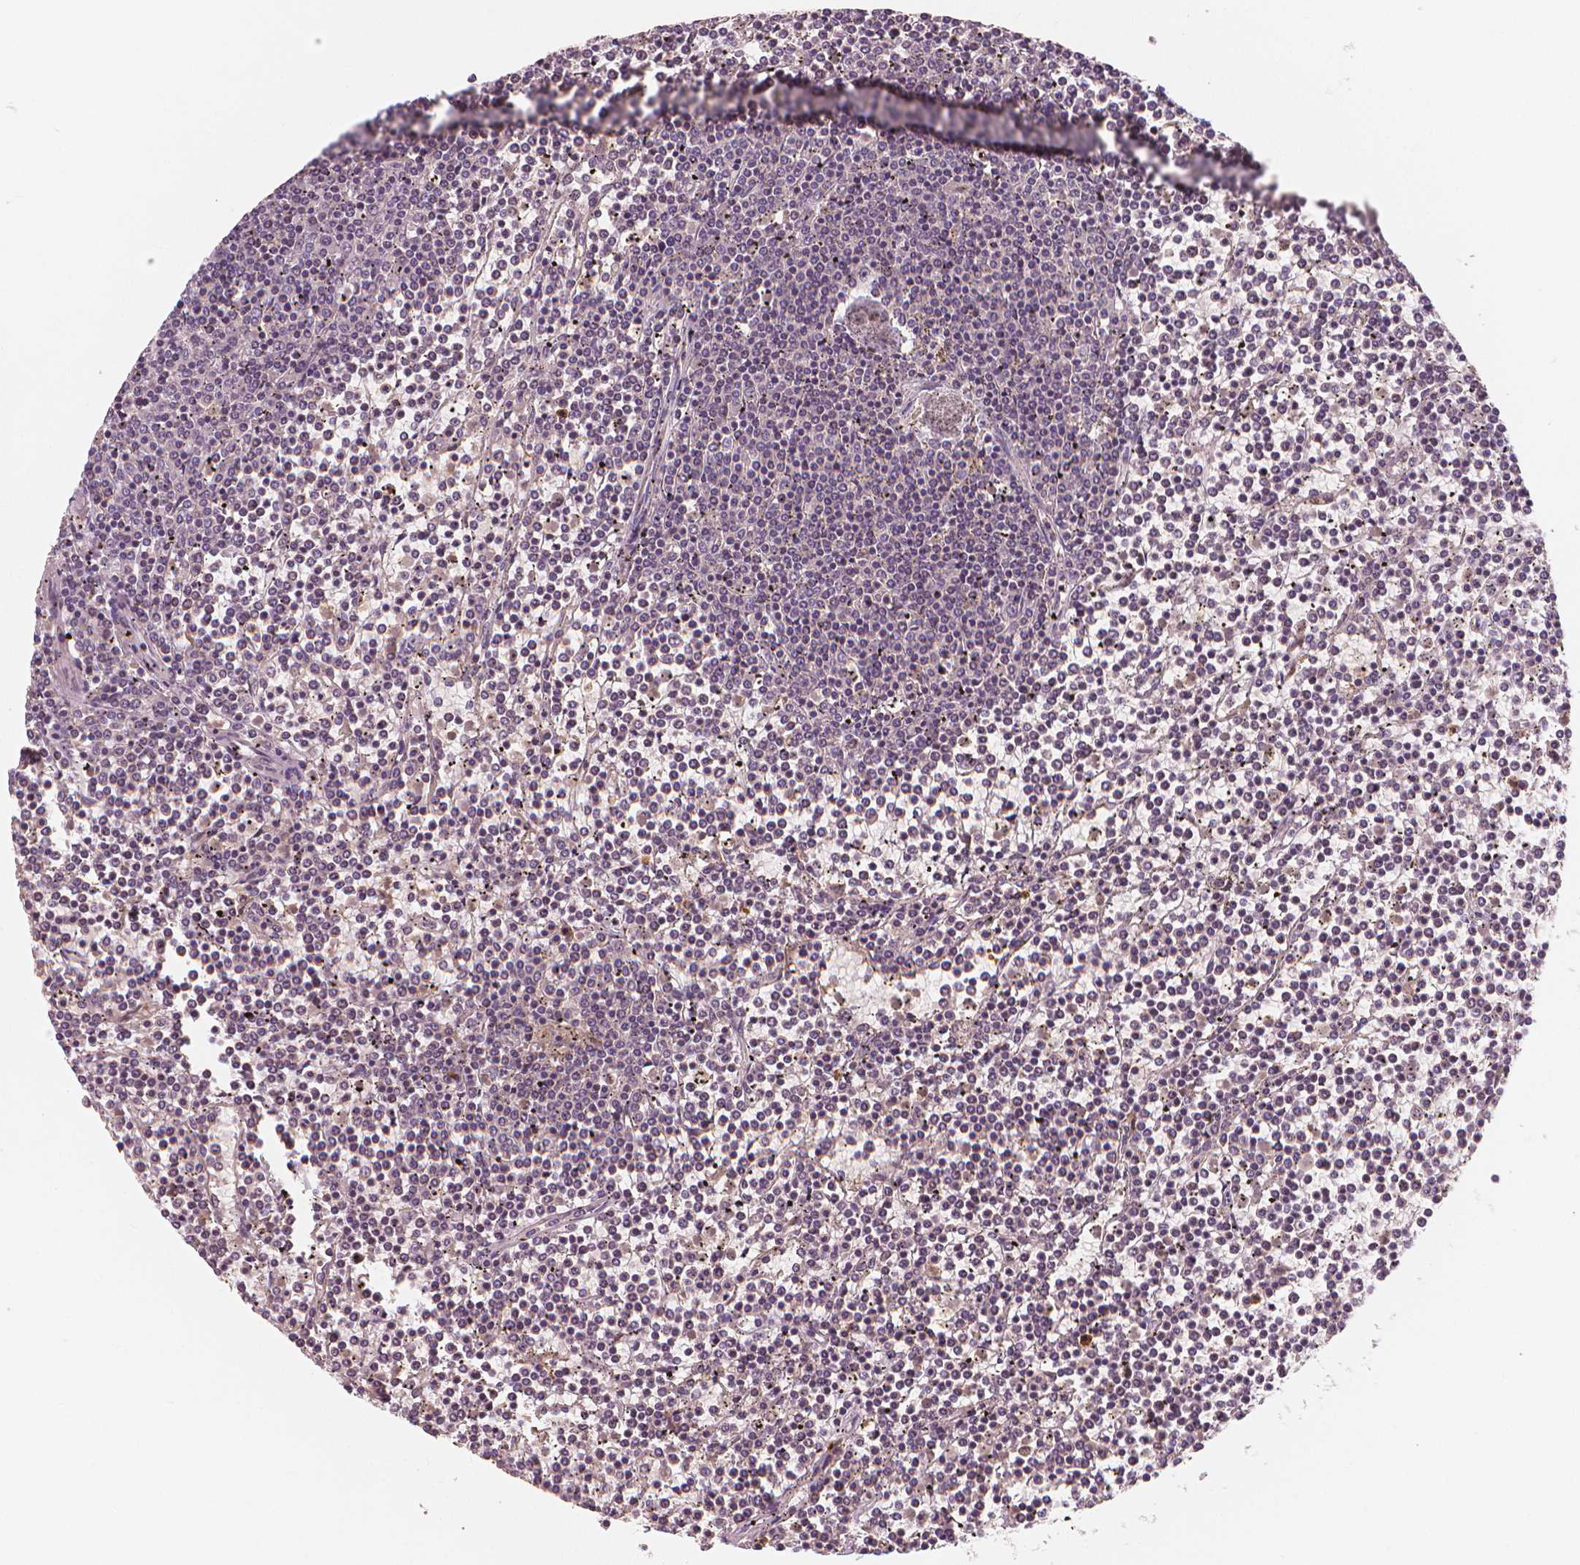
{"staining": {"intensity": "negative", "quantity": "none", "location": "none"}, "tissue": "lymphoma", "cell_type": "Tumor cells", "image_type": "cancer", "snomed": [{"axis": "morphology", "description": "Malignant lymphoma, non-Hodgkin's type, Low grade"}, {"axis": "topography", "description": "Spleen"}], "caption": "Immunohistochemistry image of human lymphoma stained for a protein (brown), which reveals no expression in tumor cells.", "gene": "RNASE7", "patient": {"sex": "female", "age": 19}}